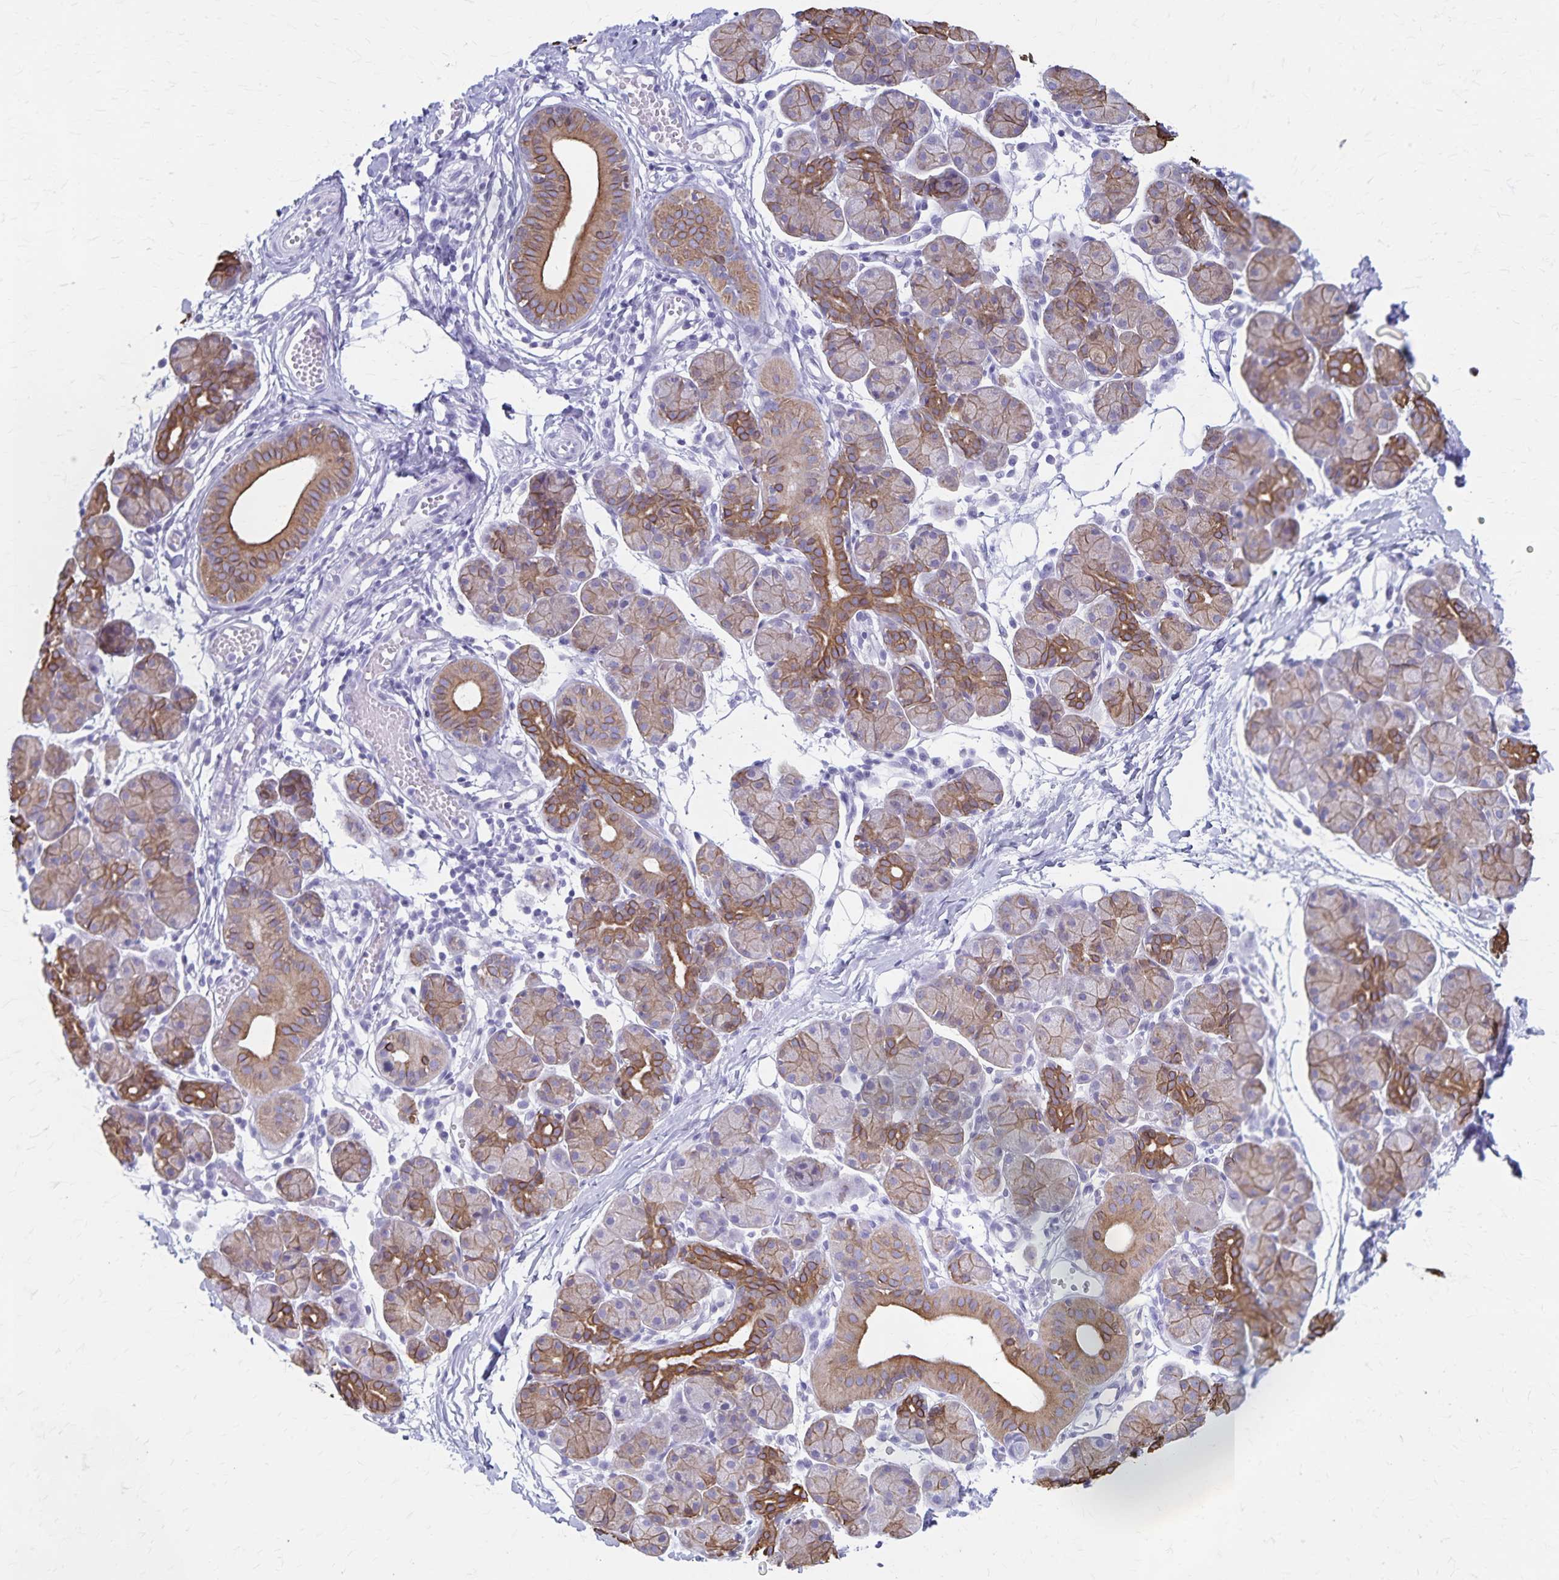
{"staining": {"intensity": "moderate", "quantity": "25%-75%", "location": "cytoplasmic/membranous"}, "tissue": "salivary gland", "cell_type": "Glandular cells", "image_type": "normal", "snomed": [{"axis": "morphology", "description": "Normal tissue, NOS"}, {"axis": "morphology", "description": "Inflammation, NOS"}, {"axis": "topography", "description": "Lymph node"}, {"axis": "topography", "description": "Salivary gland"}], "caption": "Immunohistochemical staining of benign salivary gland shows moderate cytoplasmic/membranous protein positivity in about 25%-75% of glandular cells.", "gene": "GPBAR1", "patient": {"sex": "male", "age": 3}}